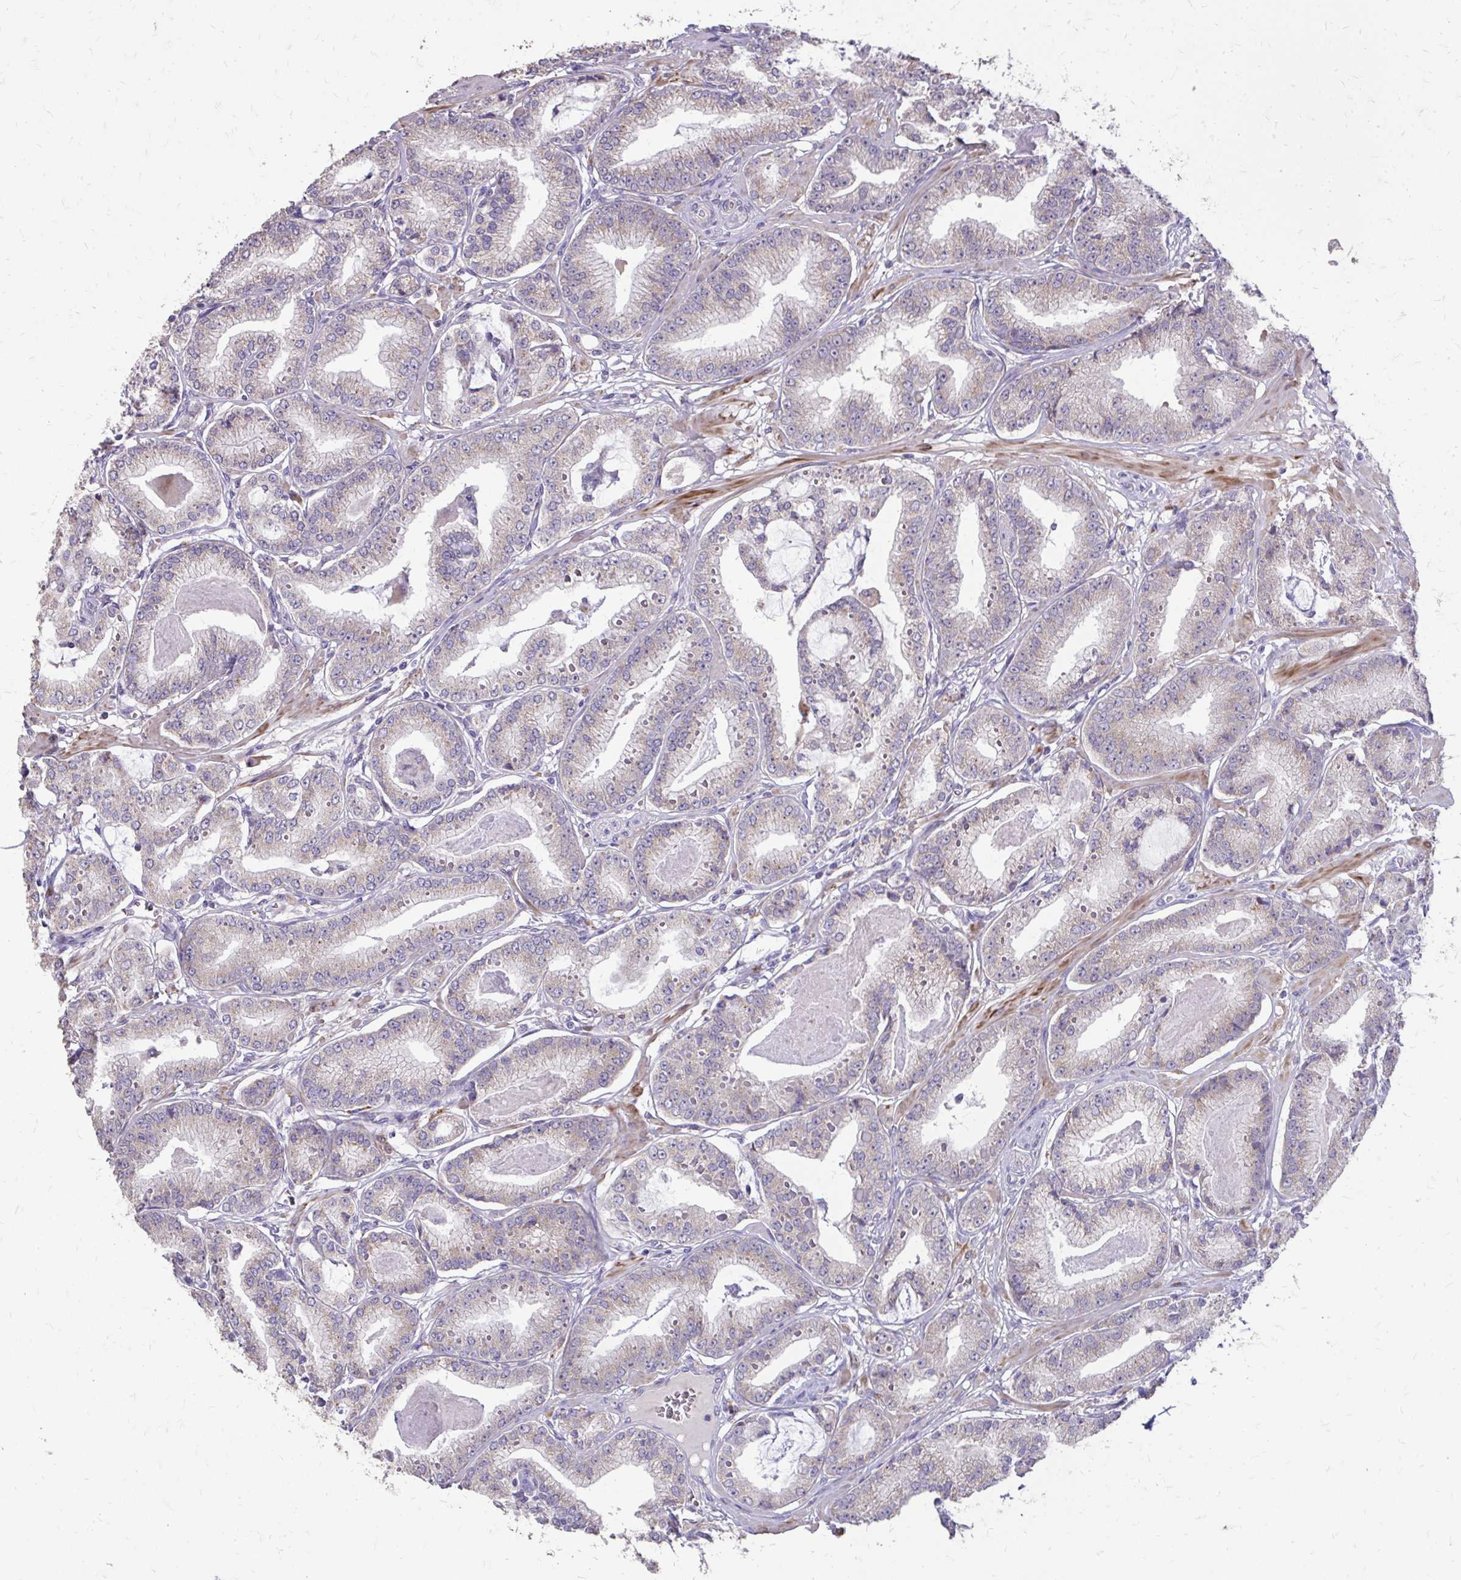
{"staining": {"intensity": "negative", "quantity": "none", "location": "none"}, "tissue": "prostate cancer", "cell_type": "Tumor cells", "image_type": "cancer", "snomed": [{"axis": "morphology", "description": "Adenocarcinoma, High grade"}, {"axis": "topography", "description": "Prostate"}], "caption": "IHC histopathology image of neoplastic tissue: prostate cancer stained with DAB exhibits no significant protein positivity in tumor cells.", "gene": "MYORG", "patient": {"sex": "male", "age": 71}}